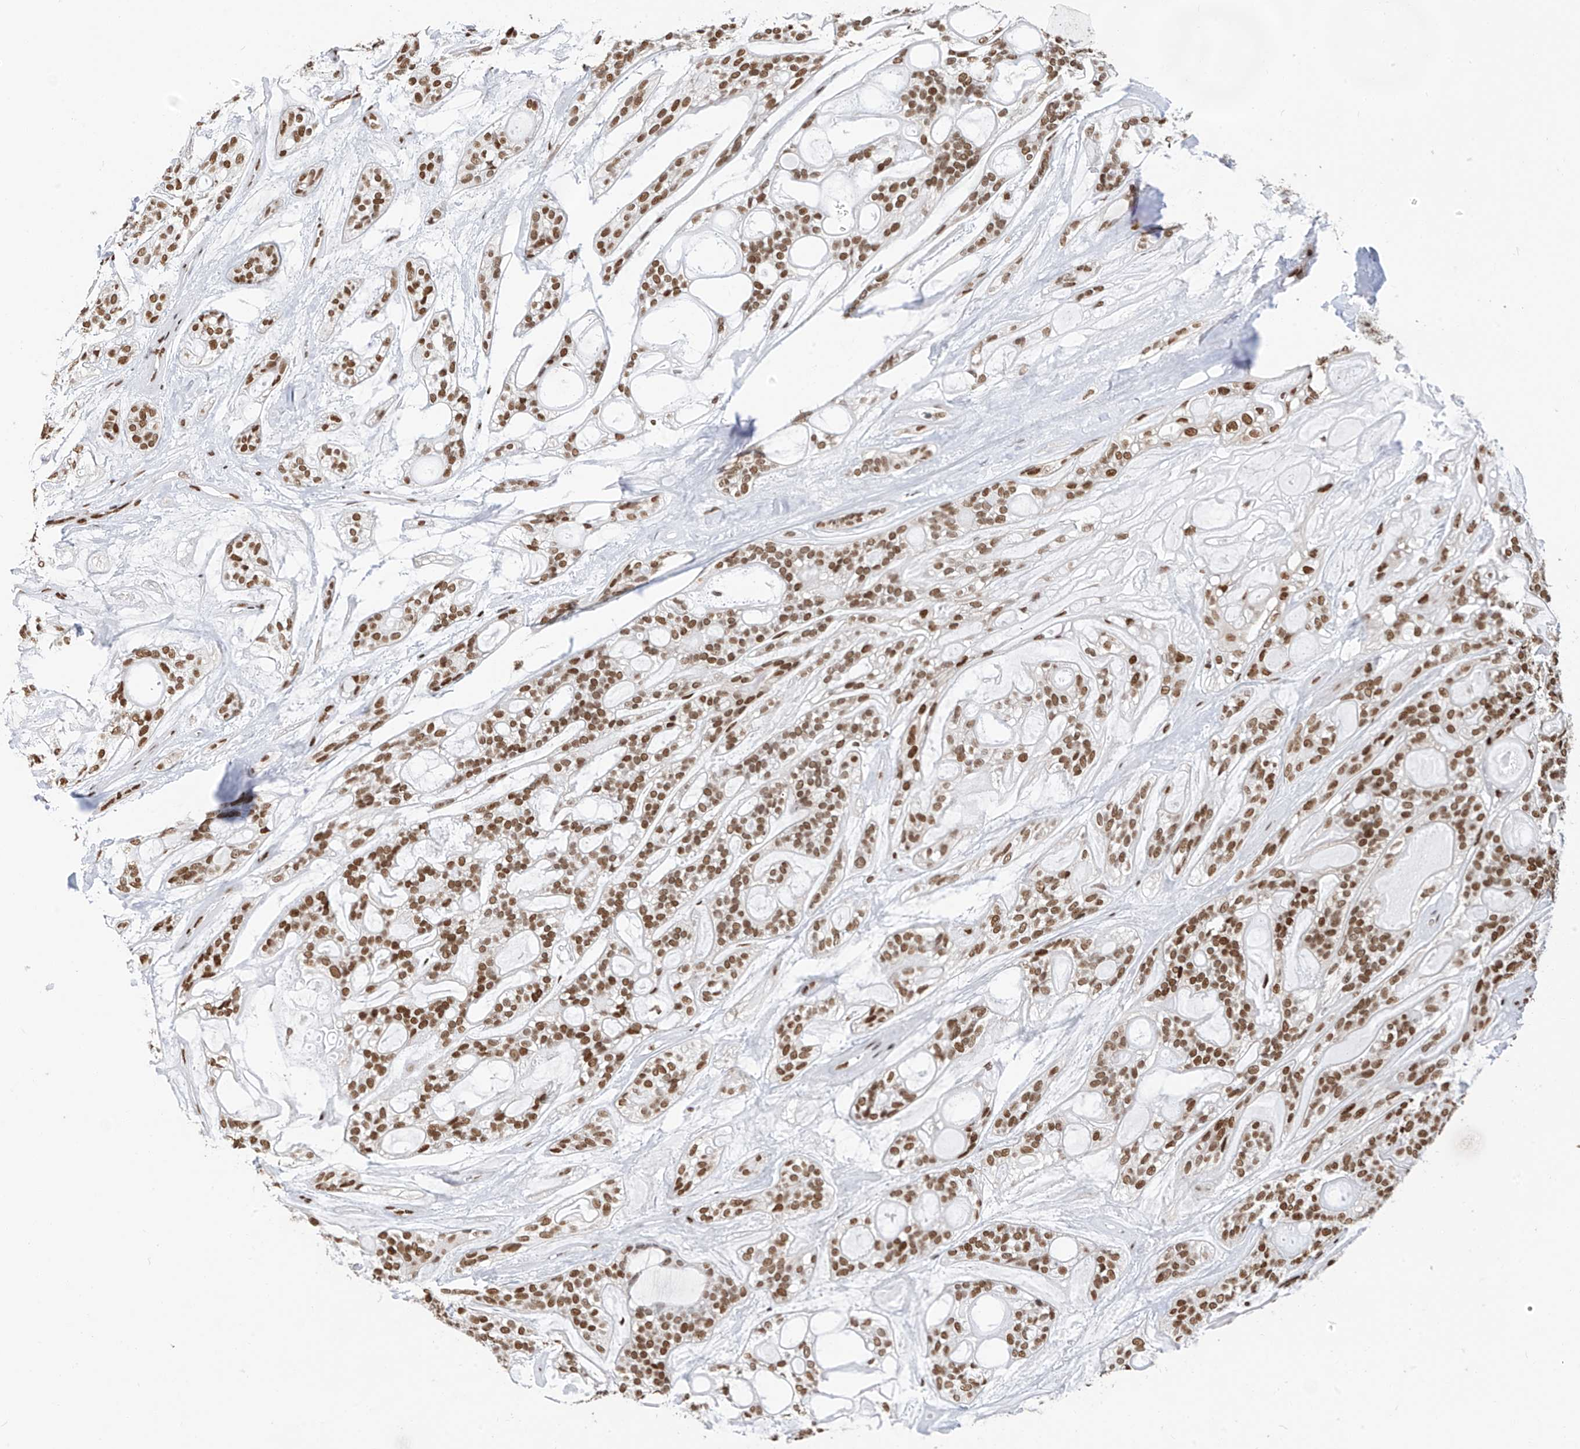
{"staining": {"intensity": "moderate", "quantity": ">75%", "location": "nuclear"}, "tissue": "head and neck cancer", "cell_type": "Tumor cells", "image_type": "cancer", "snomed": [{"axis": "morphology", "description": "Adenocarcinoma, NOS"}, {"axis": "topography", "description": "Head-Neck"}], "caption": "IHC staining of head and neck cancer, which displays medium levels of moderate nuclear positivity in approximately >75% of tumor cells indicating moderate nuclear protein positivity. The staining was performed using DAB (3,3'-diaminobenzidine) (brown) for protein detection and nuclei were counterstained in hematoxylin (blue).", "gene": "KHSRP", "patient": {"sex": "male", "age": 66}}